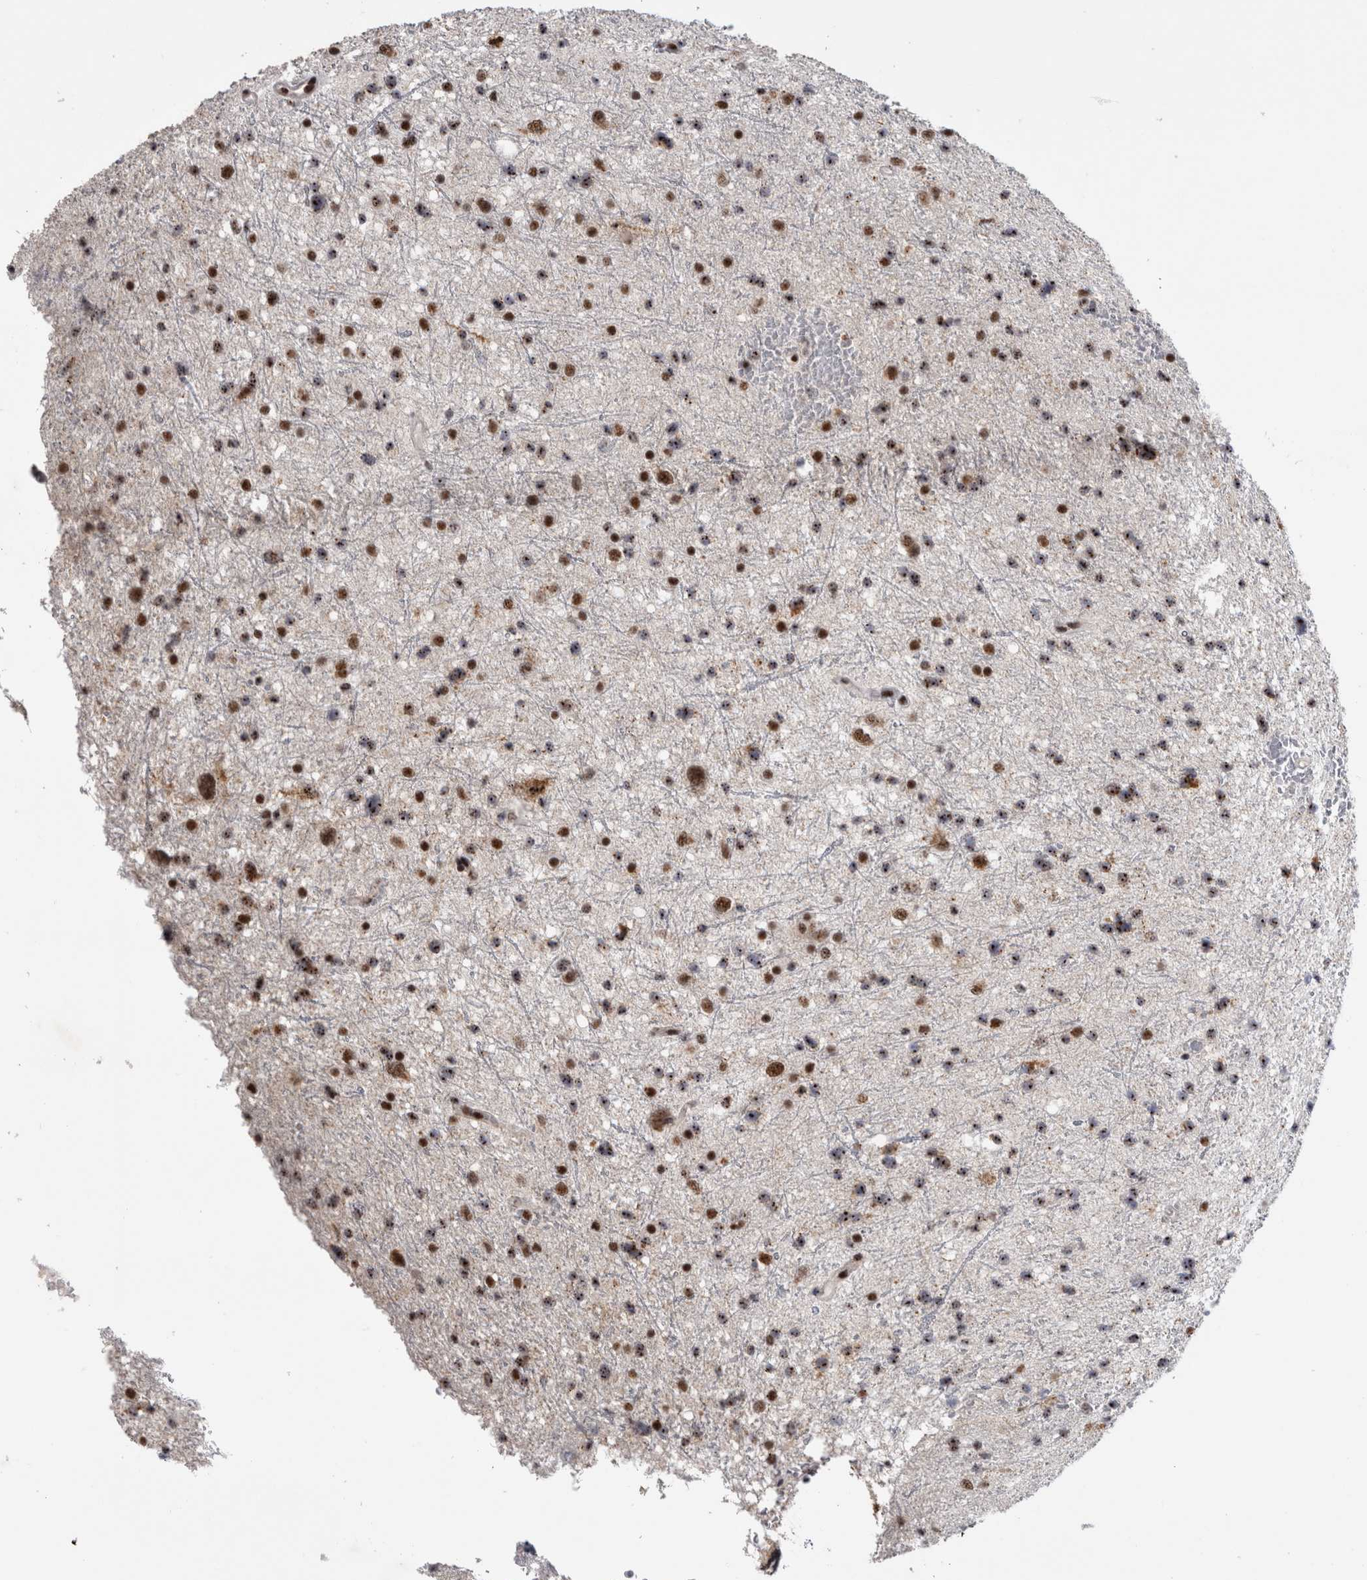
{"staining": {"intensity": "moderate", "quantity": ">75%", "location": "nuclear"}, "tissue": "glioma", "cell_type": "Tumor cells", "image_type": "cancer", "snomed": [{"axis": "morphology", "description": "Glioma, malignant, Low grade"}, {"axis": "topography", "description": "Brain"}], "caption": "The image displays immunohistochemical staining of glioma. There is moderate nuclear staining is present in approximately >75% of tumor cells.", "gene": "CDK11A", "patient": {"sex": "female", "age": 37}}